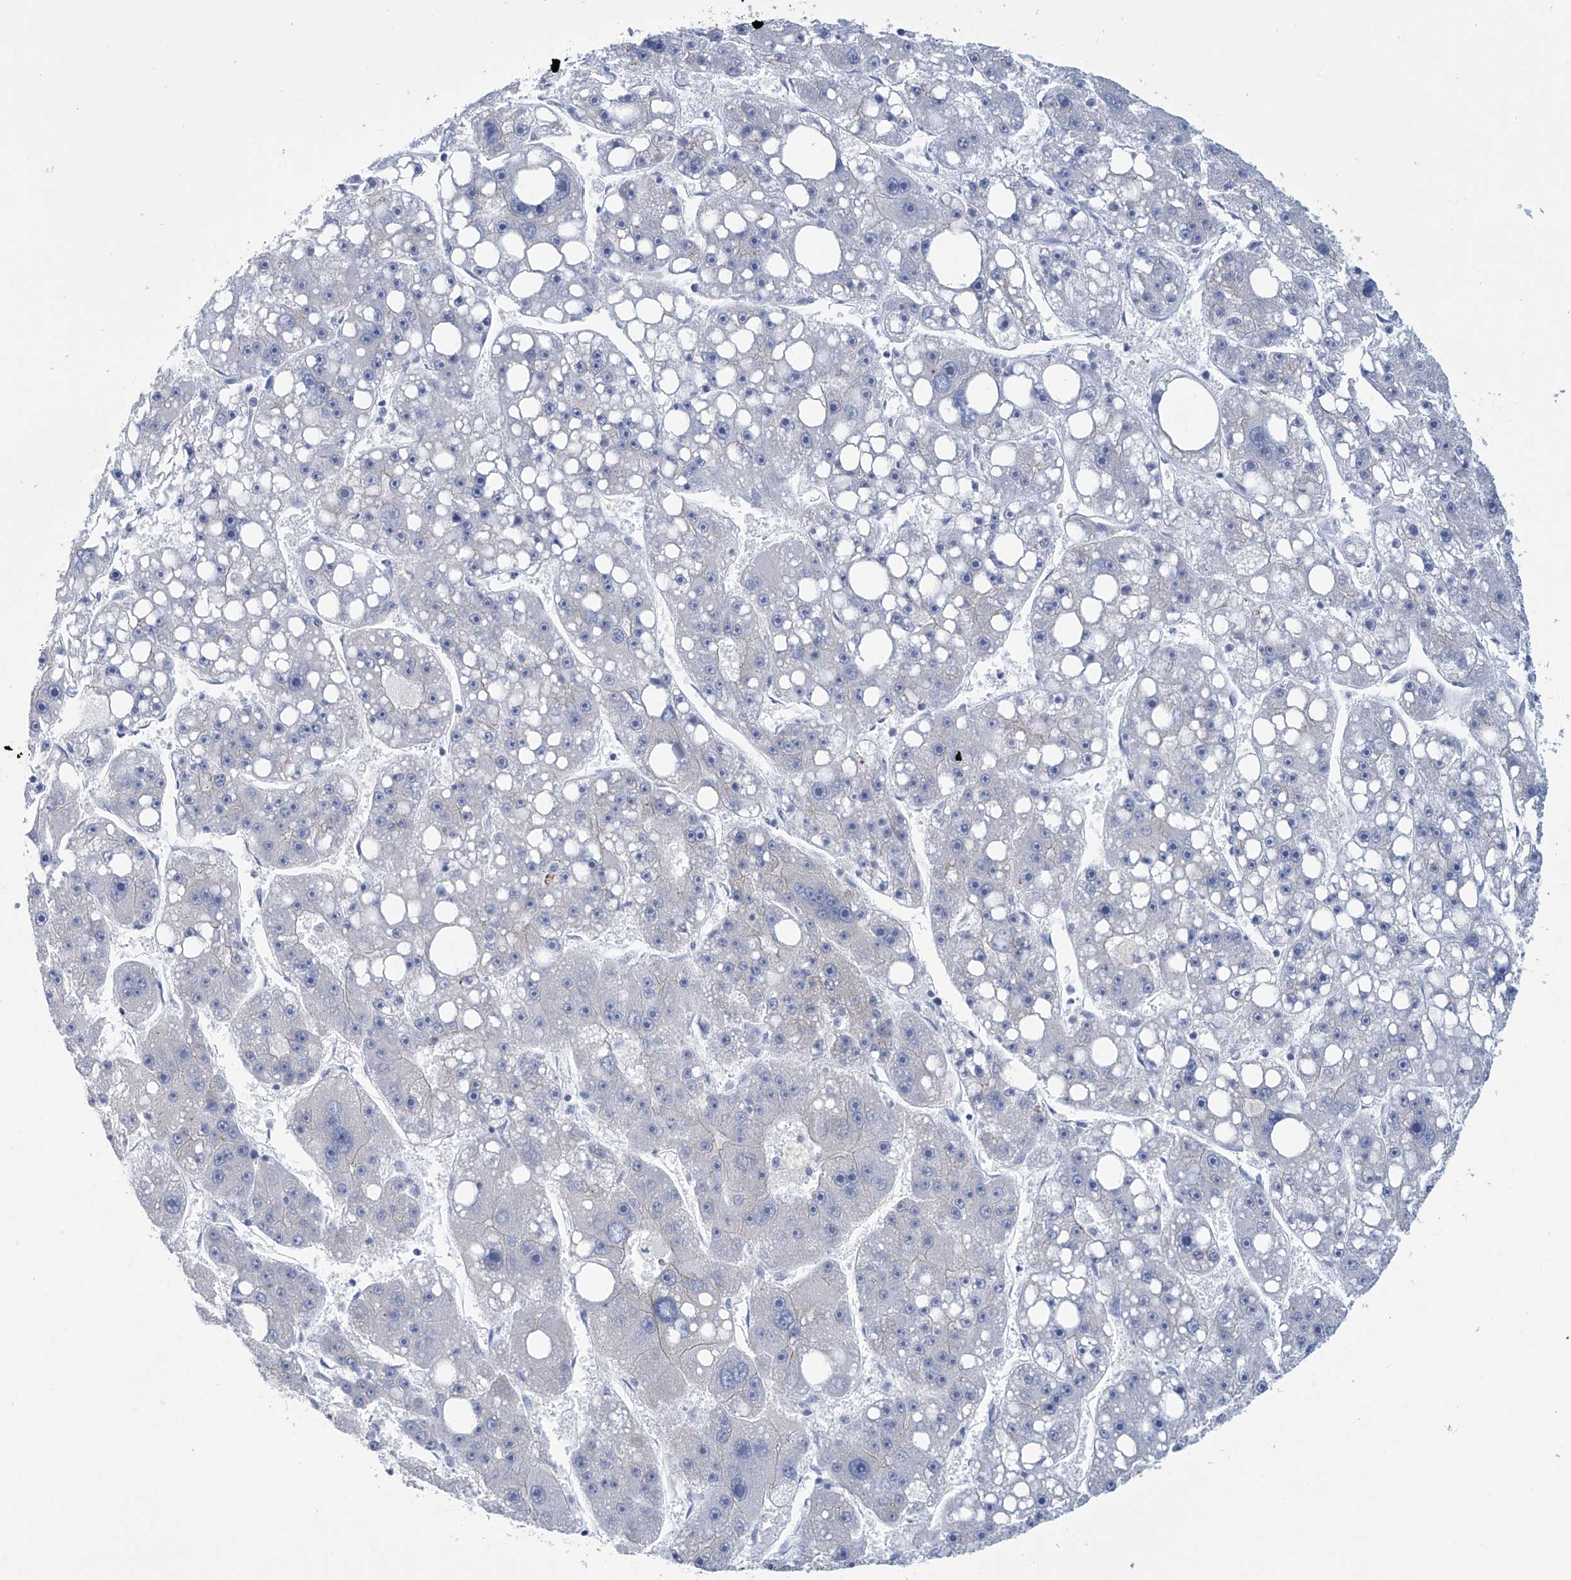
{"staining": {"intensity": "negative", "quantity": "none", "location": "none"}, "tissue": "liver cancer", "cell_type": "Tumor cells", "image_type": "cancer", "snomed": [{"axis": "morphology", "description": "Carcinoma, Hepatocellular, NOS"}, {"axis": "topography", "description": "Liver"}], "caption": "Tumor cells show no significant protein expression in liver cancer.", "gene": "DSP", "patient": {"sex": "female", "age": 61}}